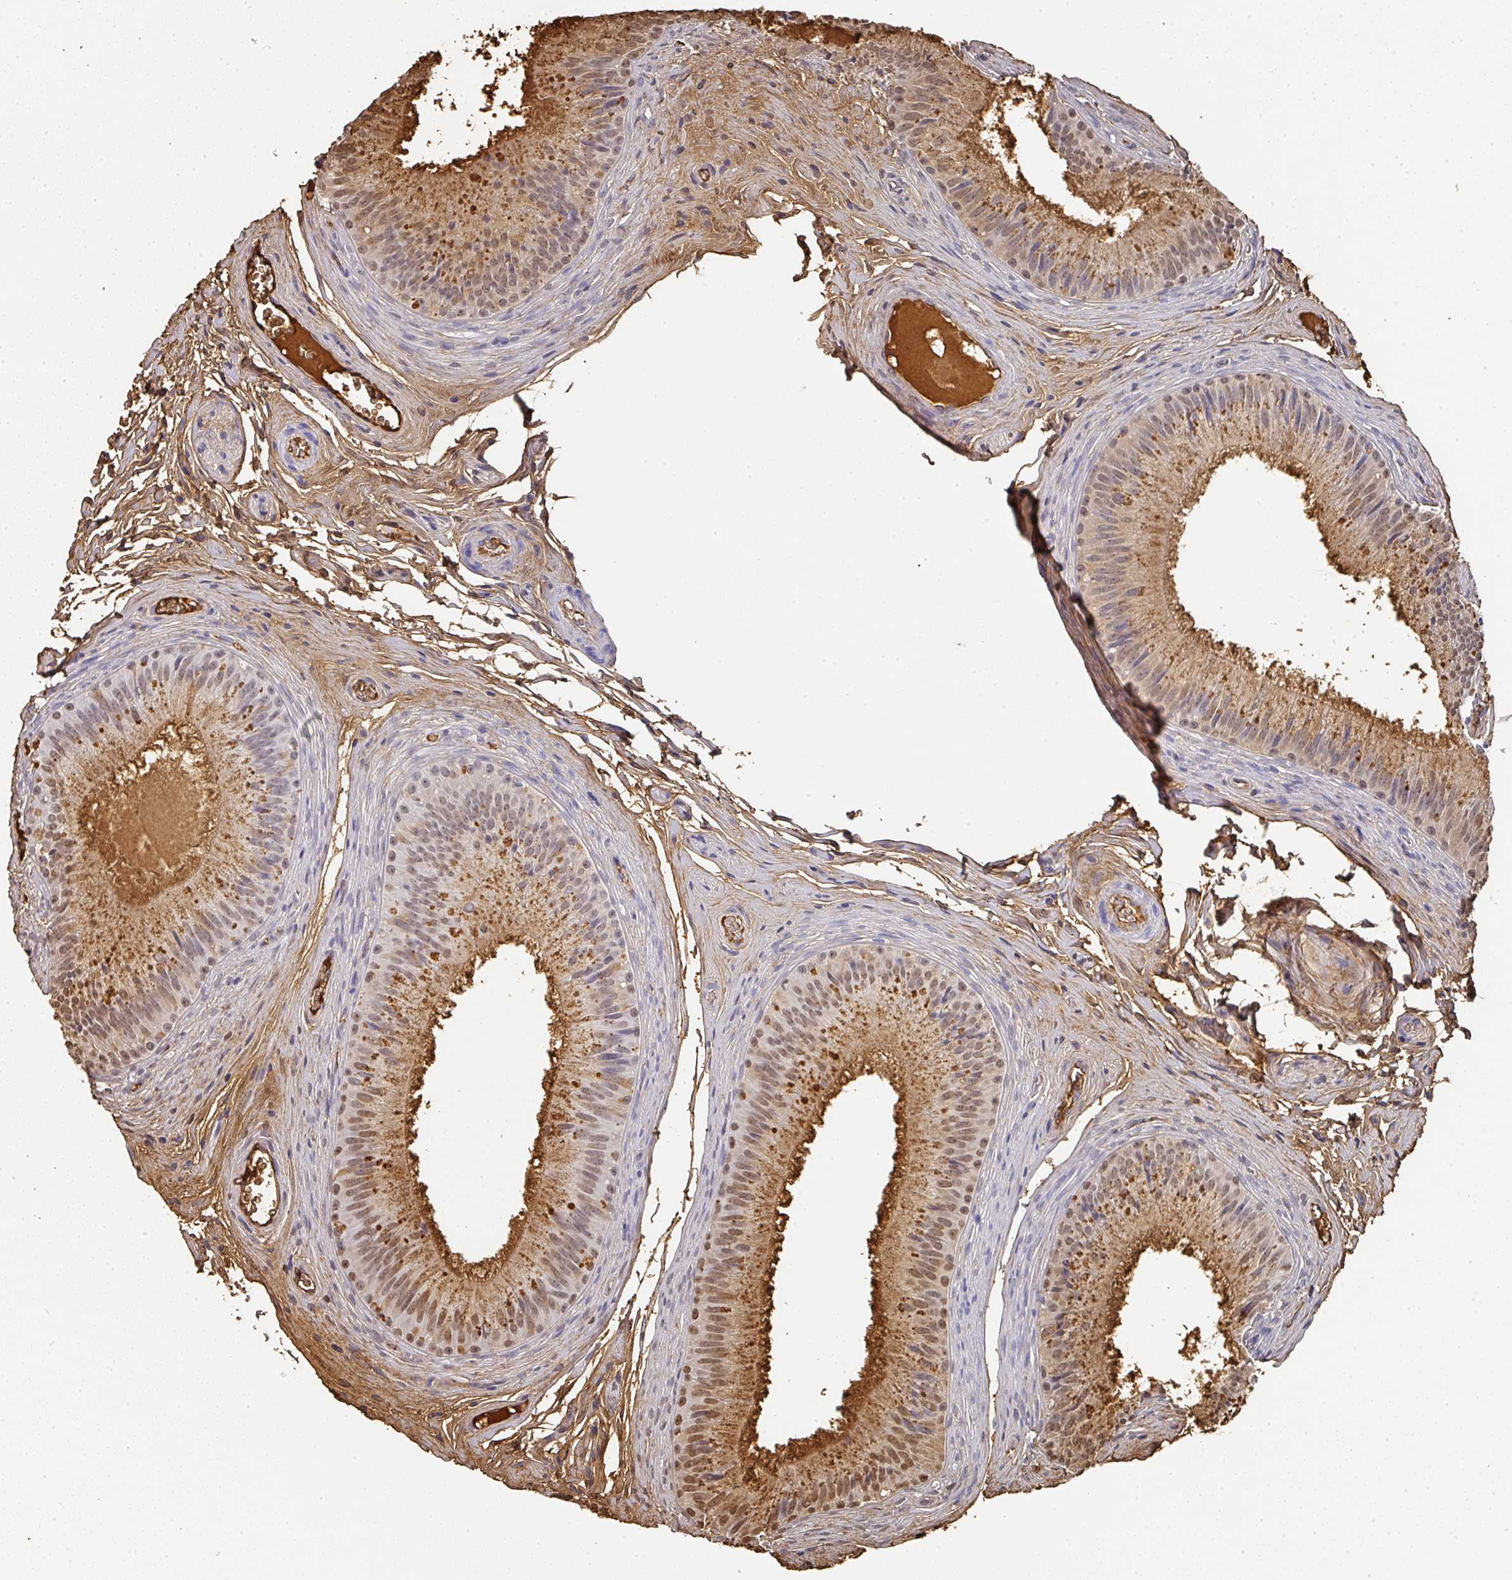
{"staining": {"intensity": "moderate", "quantity": "25%-75%", "location": "cytoplasmic/membranous,nuclear"}, "tissue": "epididymis", "cell_type": "Glandular cells", "image_type": "normal", "snomed": [{"axis": "morphology", "description": "Normal tissue, NOS"}, {"axis": "topography", "description": "Epididymis"}], "caption": "A high-resolution histopathology image shows immunohistochemistry (IHC) staining of unremarkable epididymis, which displays moderate cytoplasmic/membranous,nuclear staining in about 25%-75% of glandular cells. (DAB = brown stain, brightfield microscopy at high magnification).", "gene": "ALB", "patient": {"sex": "male", "age": 24}}